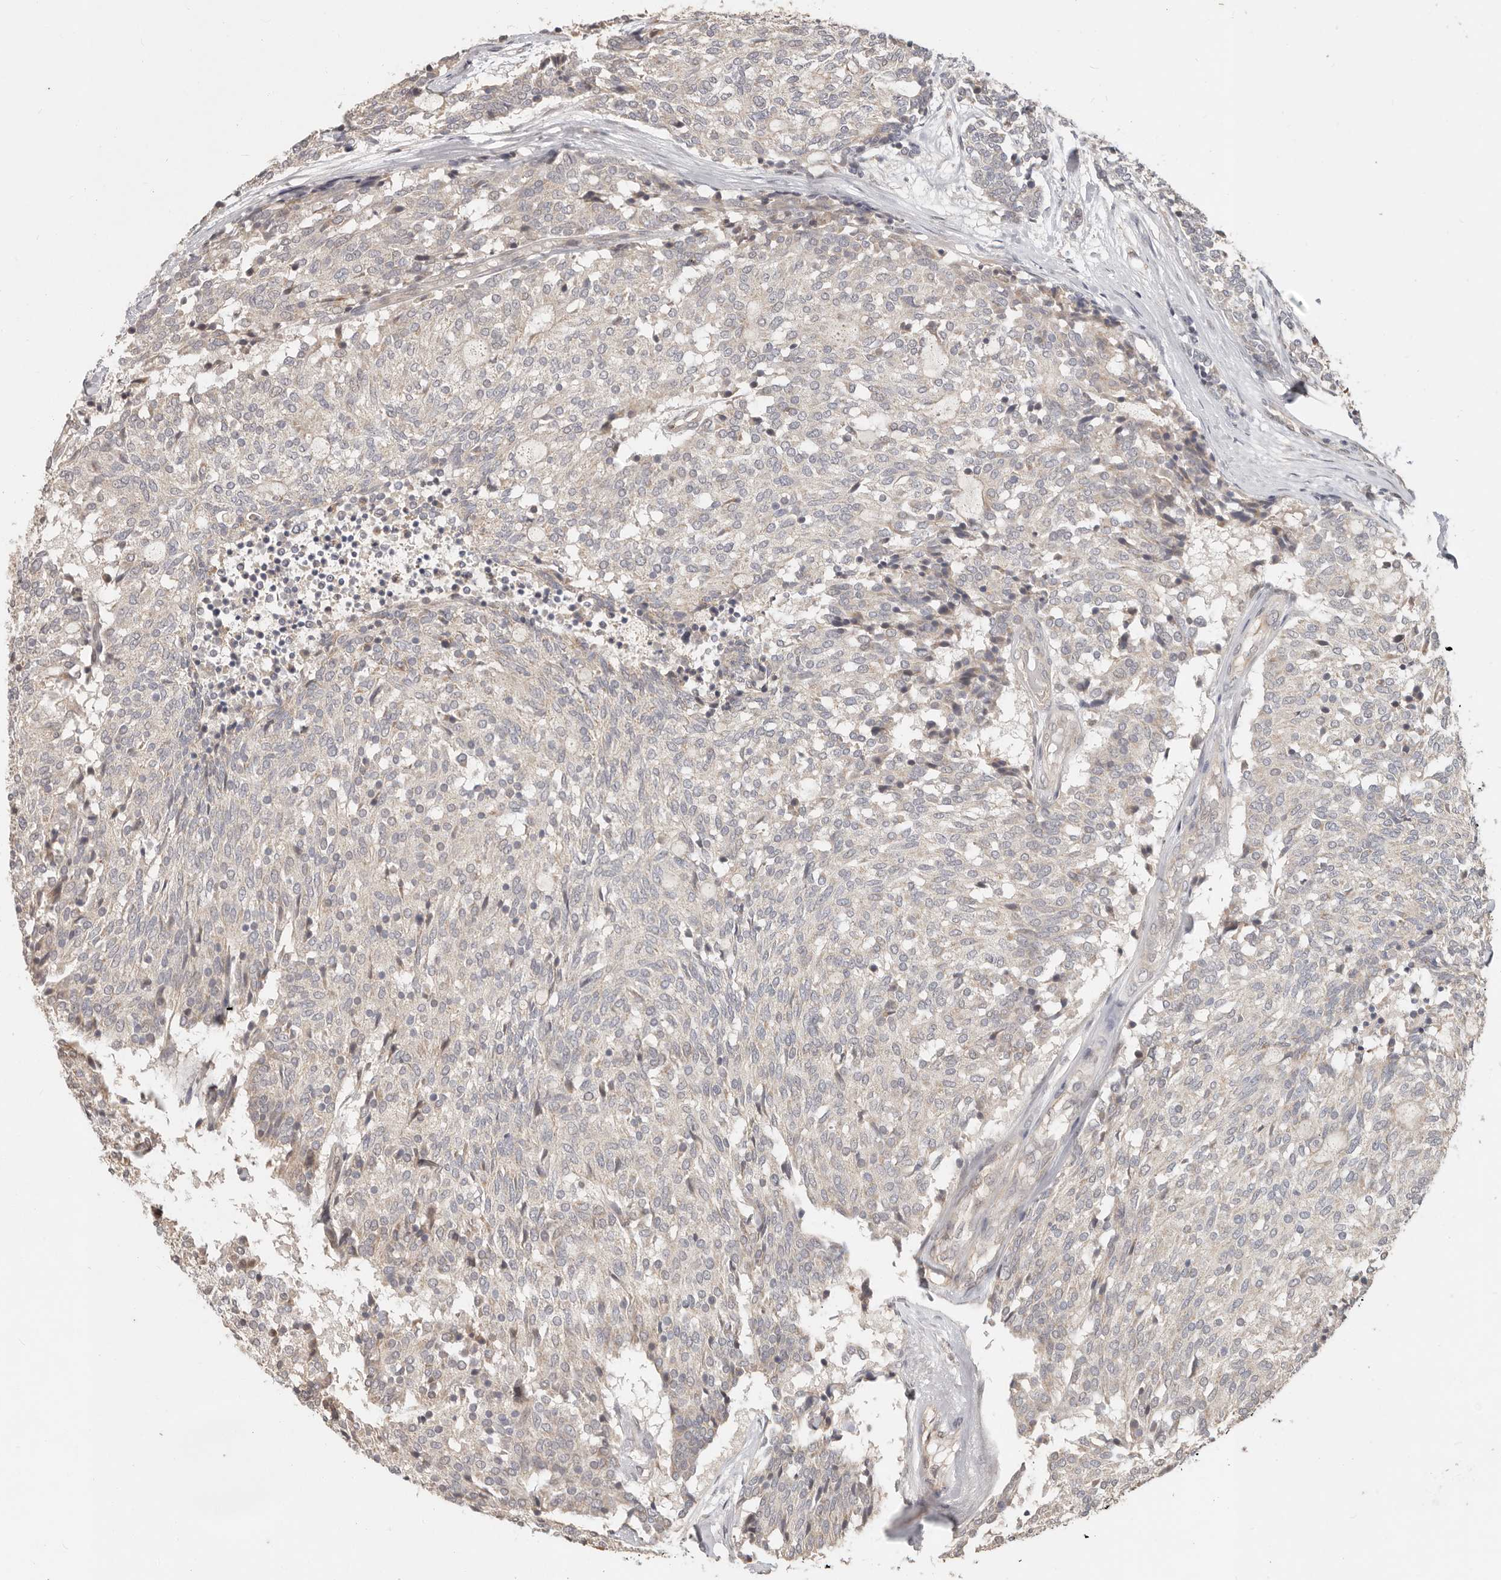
{"staining": {"intensity": "negative", "quantity": "none", "location": "none"}, "tissue": "carcinoid", "cell_type": "Tumor cells", "image_type": "cancer", "snomed": [{"axis": "morphology", "description": "Carcinoid, malignant, NOS"}, {"axis": "topography", "description": "Pancreas"}], "caption": "The micrograph exhibits no significant expression in tumor cells of carcinoid (malignant).", "gene": "MTFR2", "patient": {"sex": "female", "age": 54}}